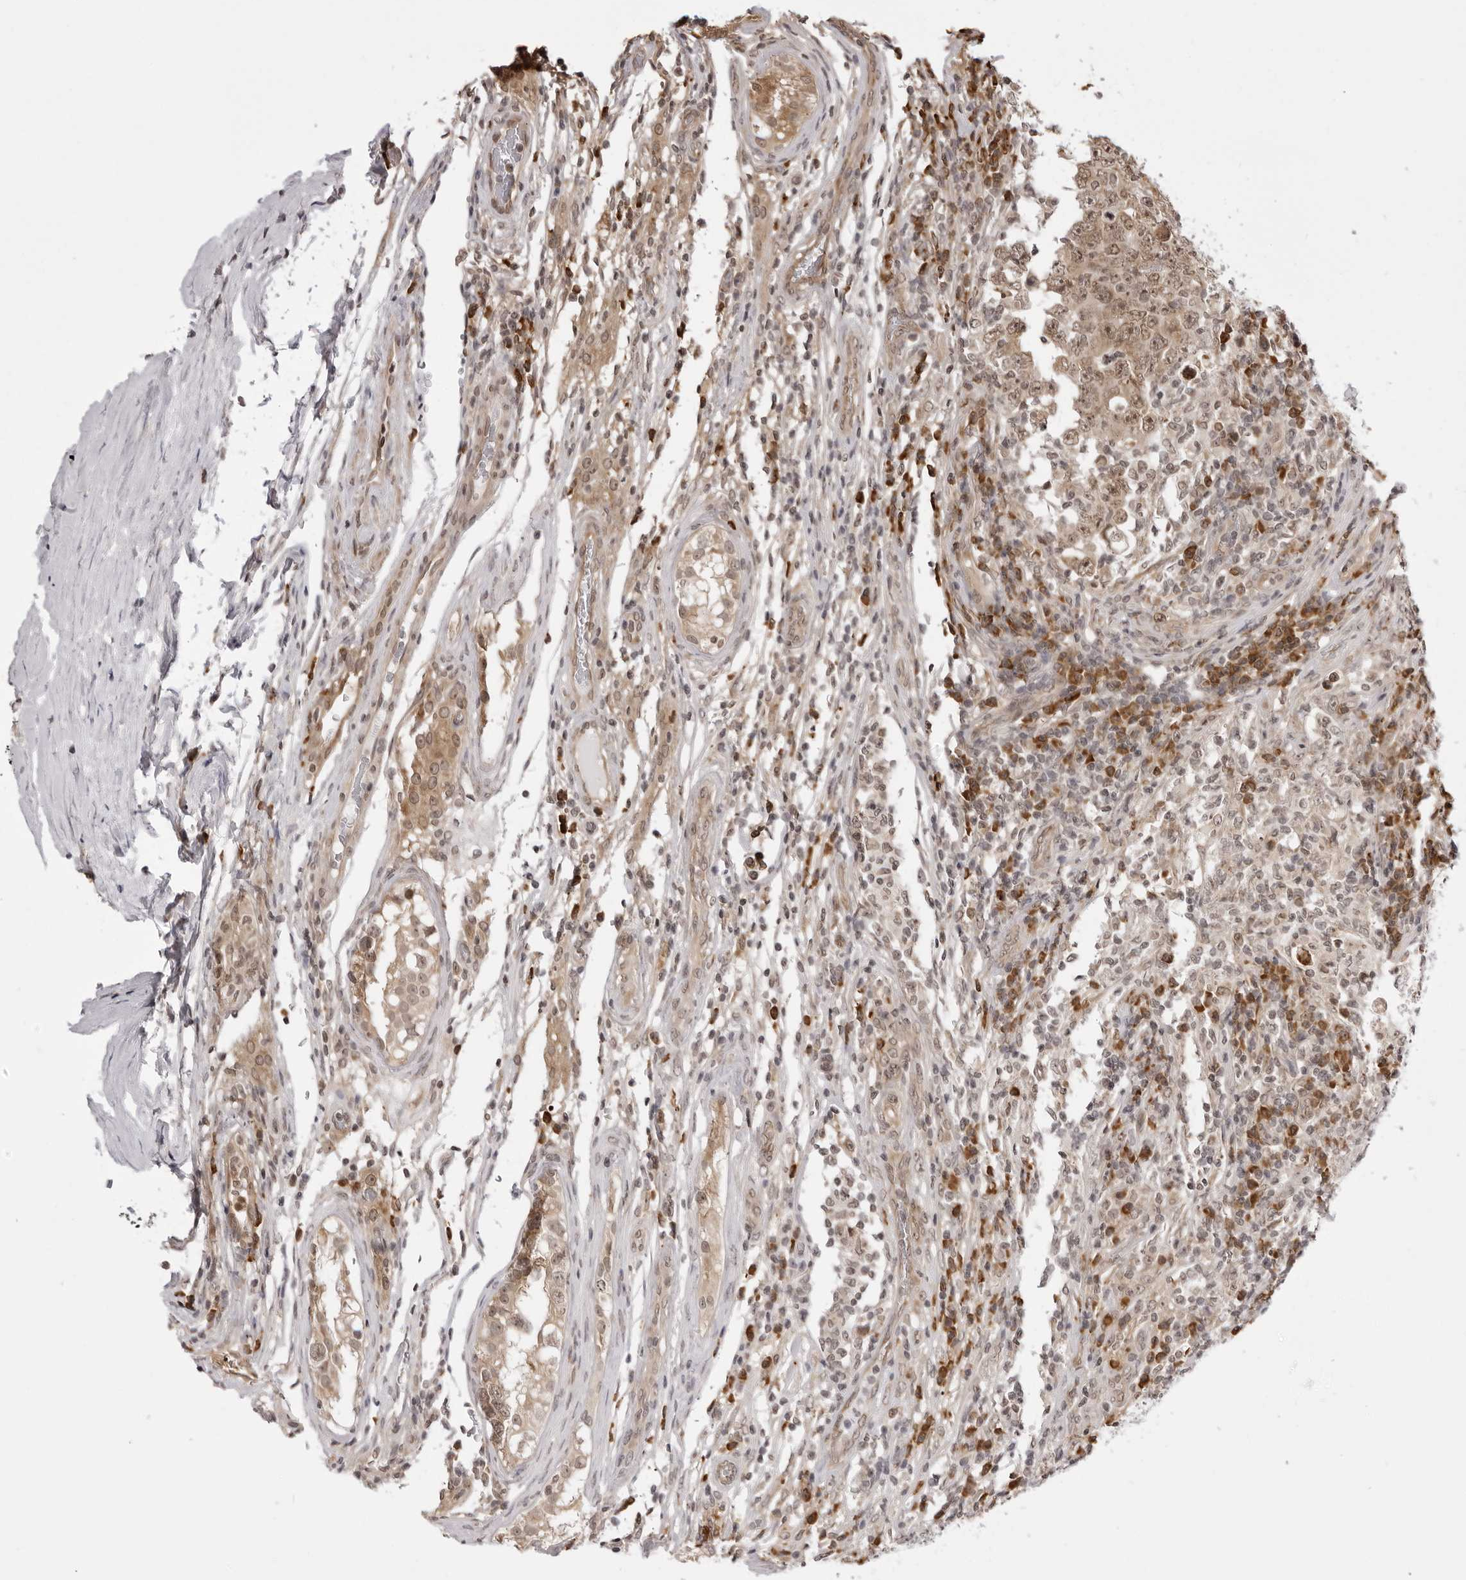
{"staining": {"intensity": "weak", "quantity": ">75%", "location": "cytoplasmic/membranous,nuclear"}, "tissue": "testis cancer", "cell_type": "Tumor cells", "image_type": "cancer", "snomed": [{"axis": "morphology", "description": "Carcinoma, Embryonal, NOS"}, {"axis": "topography", "description": "Testis"}], "caption": "IHC staining of testis cancer (embryonal carcinoma), which demonstrates low levels of weak cytoplasmic/membranous and nuclear positivity in about >75% of tumor cells indicating weak cytoplasmic/membranous and nuclear protein positivity. The staining was performed using DAB (3,3'-diaminobenzidine) (brown) for protein detection and nuclei were counterstained in hematoxylin (blue).", "gene": "ZC3H11A", "patient": {"sex": "male", "age": 26}}